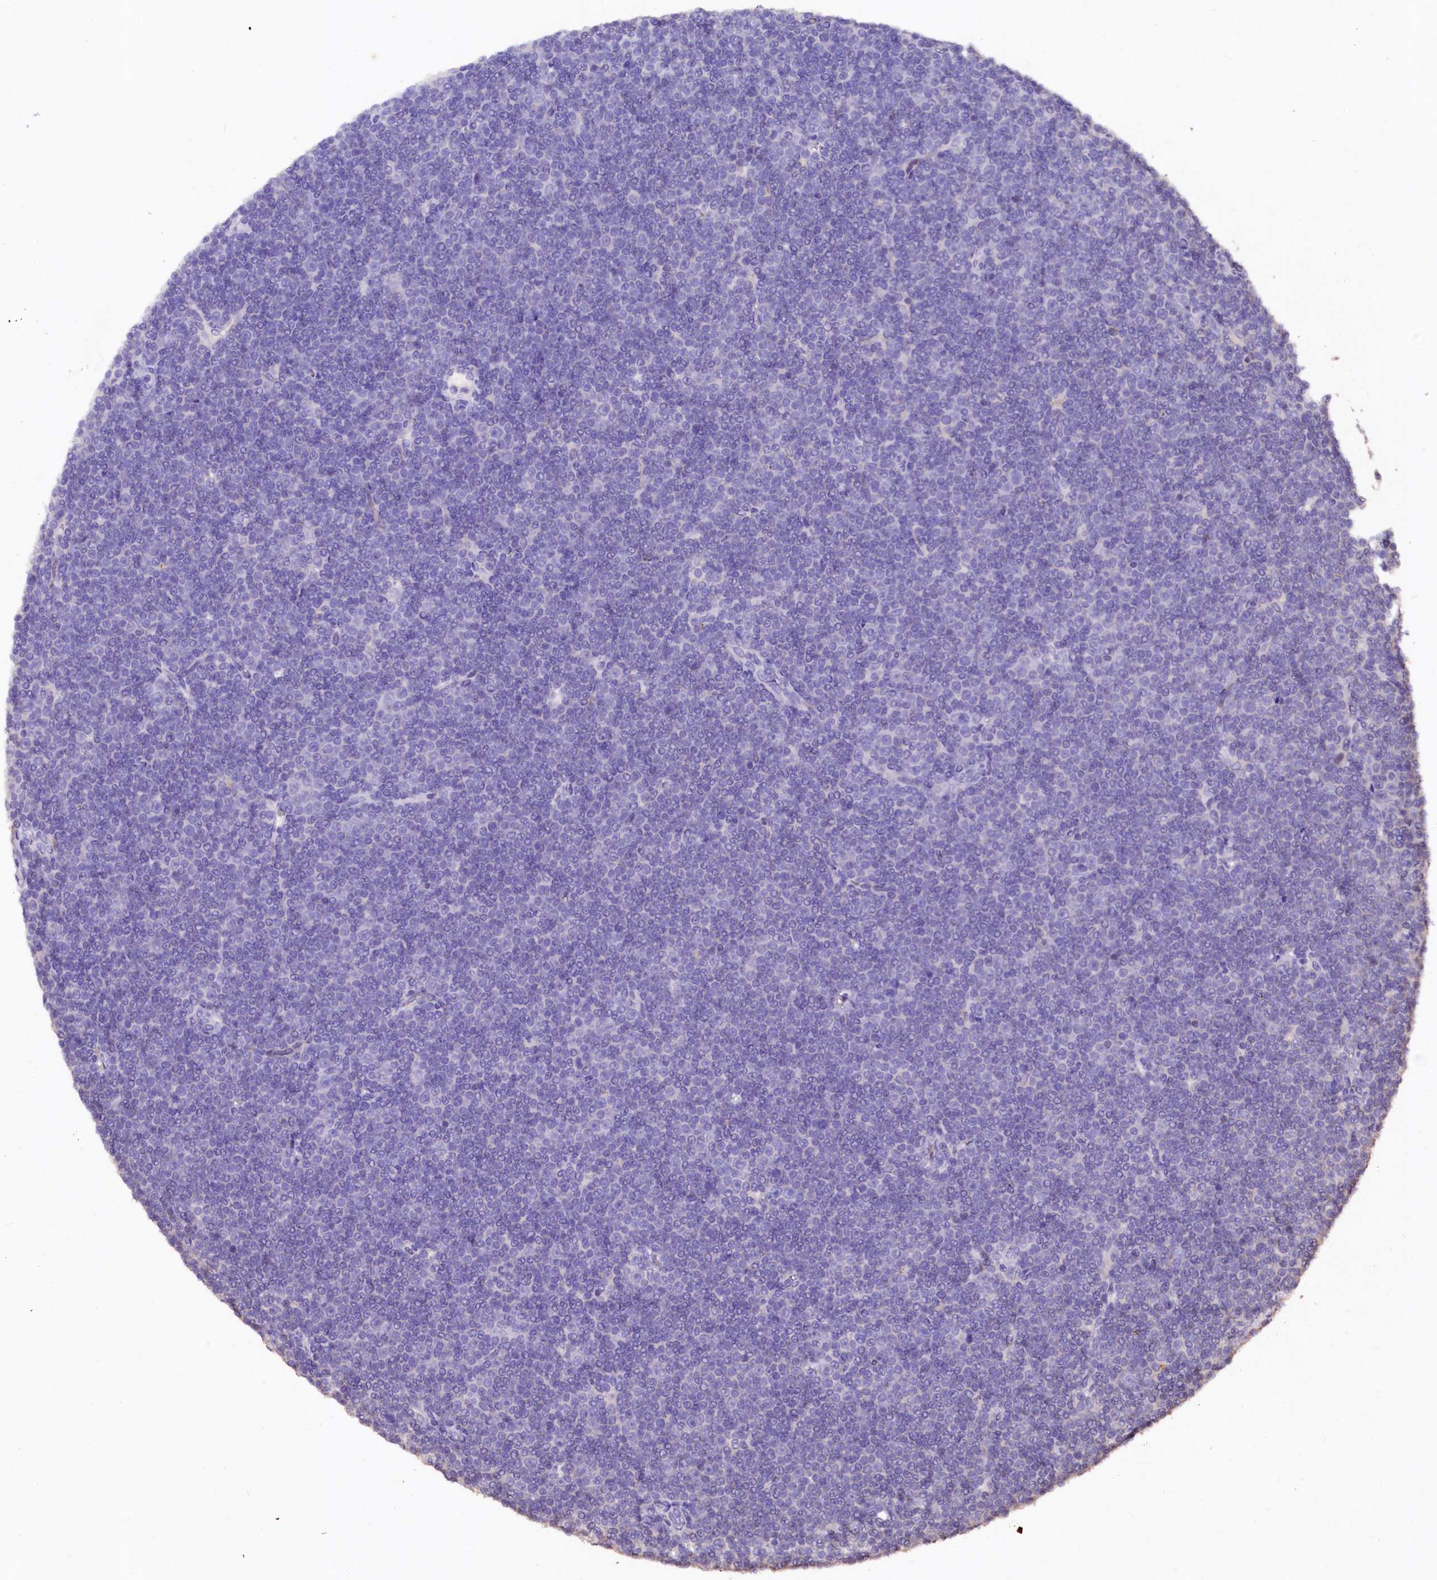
{"staining": {"intensity": "negative", "quantity": "none", "location": "none"}, "tissue": "lymphoma", "cell_type": "Tumor cells", "image_type": "cancer", "snomed": [{"axis": "morphology", "description": "Malignant lymphoma, non-Hodgkin's type, Low grade"}, {"axis": "topography", "description": "Lymph node"}], "caption": "Lymphoma stained for a protein using immunohistochemistry demonstrates no staining tumor cells.", "gene": "VPS36", "patient": {"sex": "female", "age": 67}}